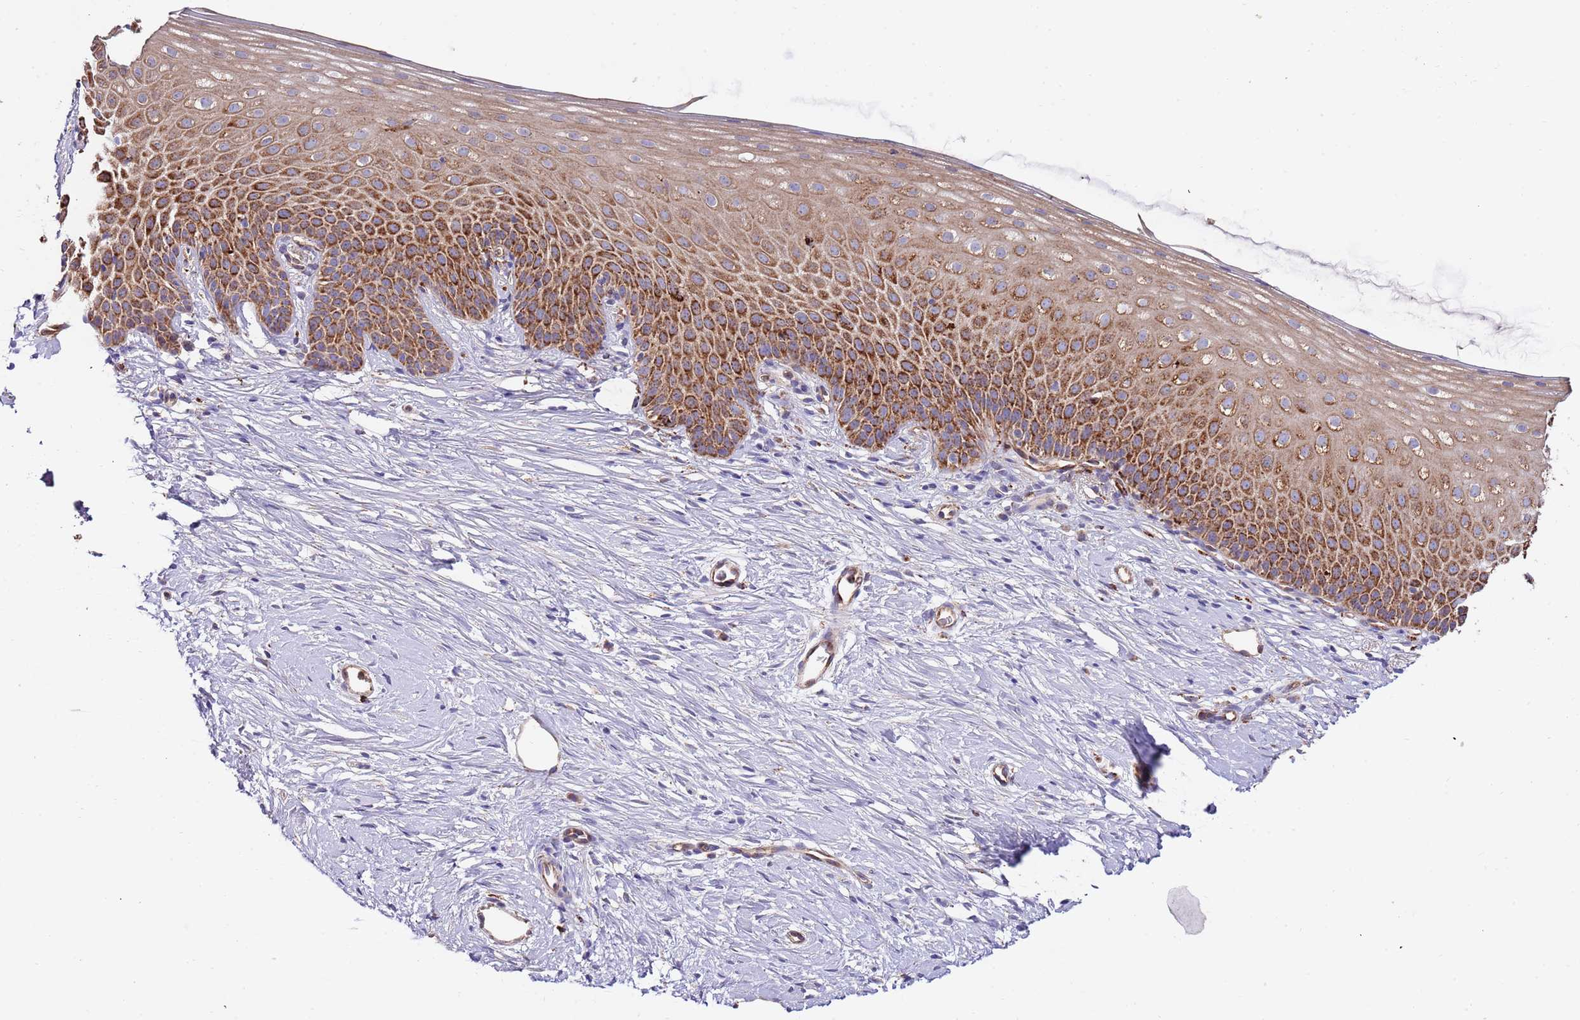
{"staining": {"intensity": "moderate", "quantity": "25%-75%", "location": "cytoplasmic/membranous"}, "tissue": "cervix", "cell_type": "Glandular cells", "image_type": "normal", "snomed": [{"axis": "morphology", "description": "Normal tissue, NOS"}, {"axis": "topography", "description": "Cervix"}], "caption": "This histopathology image shows IHC staining of benign cervix, with medium moderate cytoplasmic/membranous positivity in approximately 25%-75% of glandular cells.", "gene": "DOCK6", "patient": {"sex": "female", "age": 57}}